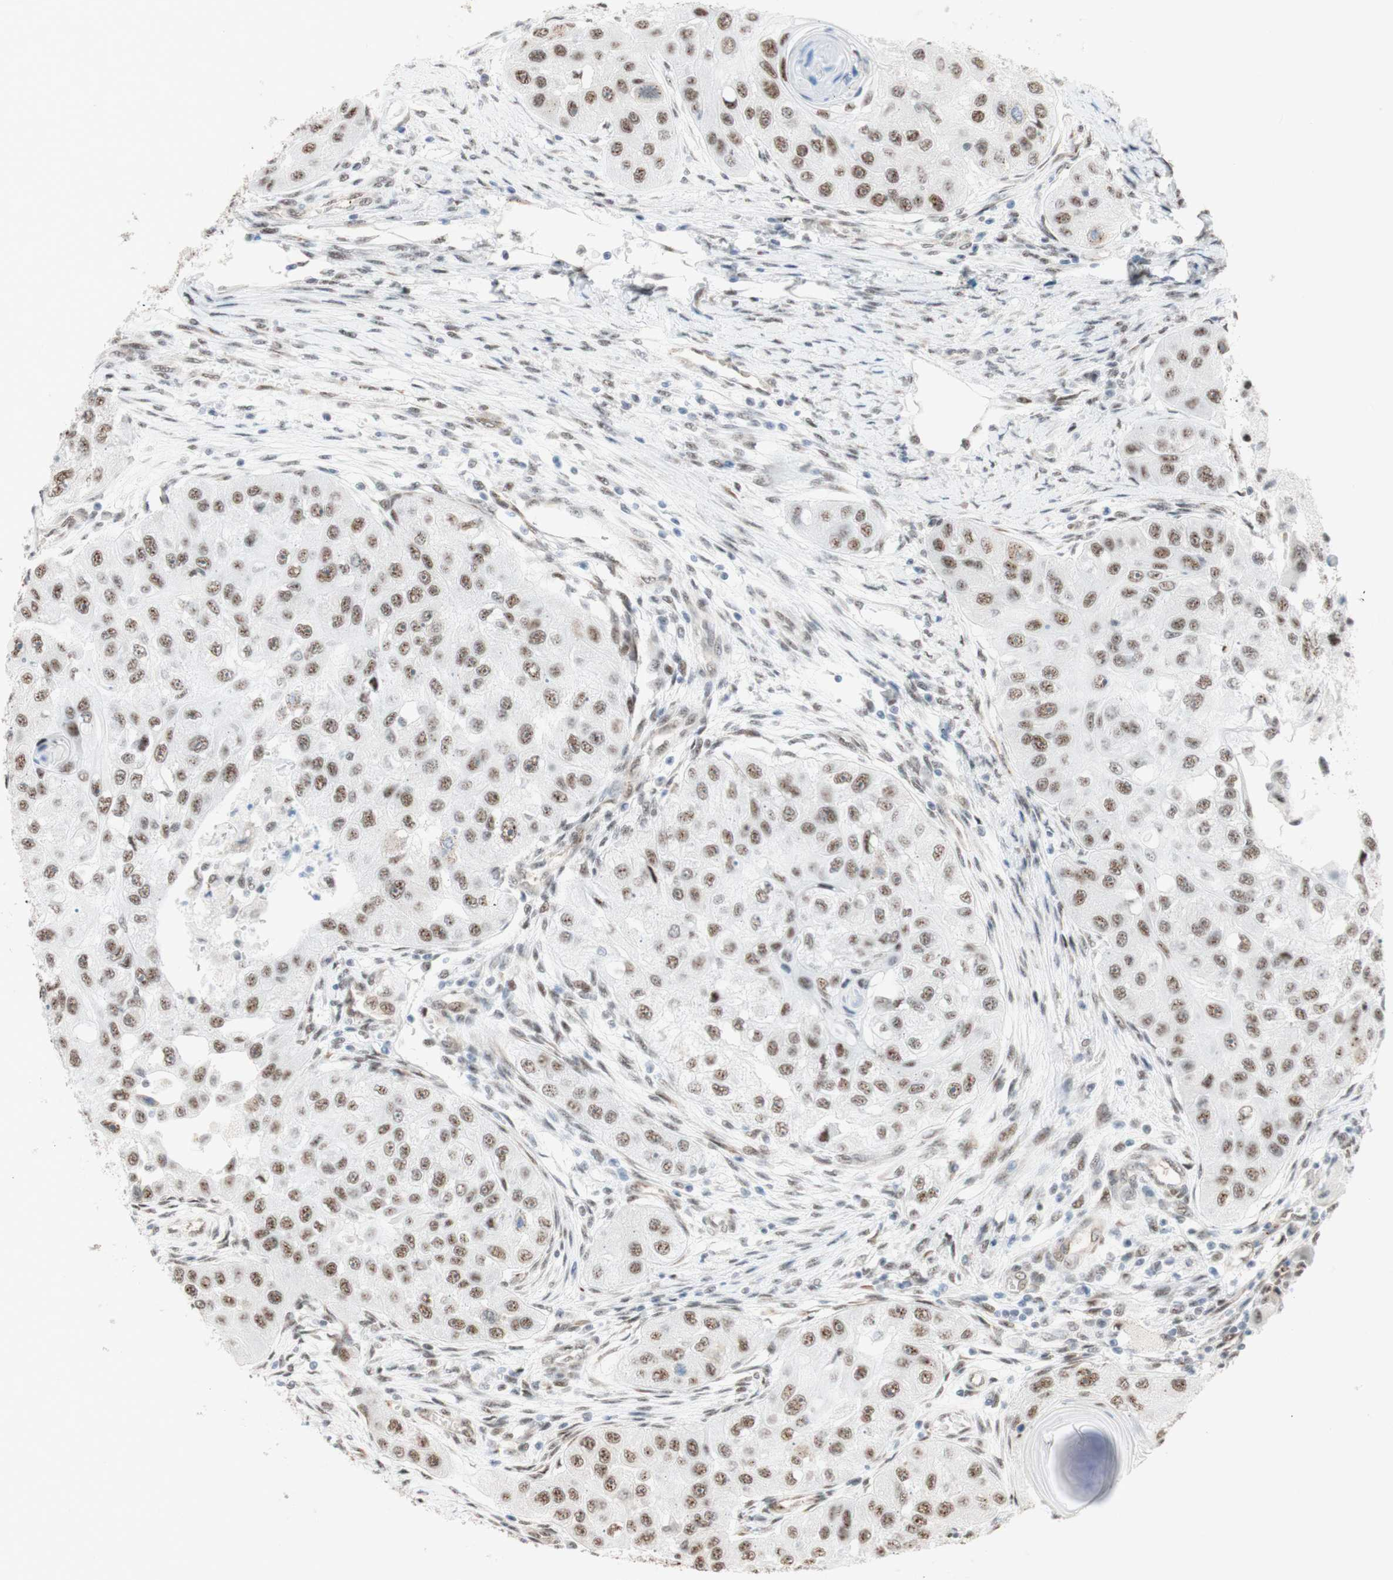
{"staining": {"intensity": "moderate", "quantity": "25%-75%", "location": "nuclear"}, "tissue": "head and neck cancer", "cell_type": "Tumor cells", "image_type": "cancer", "snomed": [{"axis": "morphology", "description": "Normal tissue, NOS"}, {"axis": "morphology", "description": "Squamous cell carcinoma, NOS"}, {"axis": "topography", "description": "Skeletal muscle"}, {"axis": "topography", "description": "Head-Neck"}], "caption": "Protein expression analysis of human squamous cell carcinoma (head and neck) reveals moderate nuclear positivity in approximately 25%-75% of tumor cells. The staining was performed using DAB, with brown indicating positive protein expression. Nuclei are stained blue with hematoxylin.", "gene": "SAP18", "patient": {"sex": "male", "age": 51}}